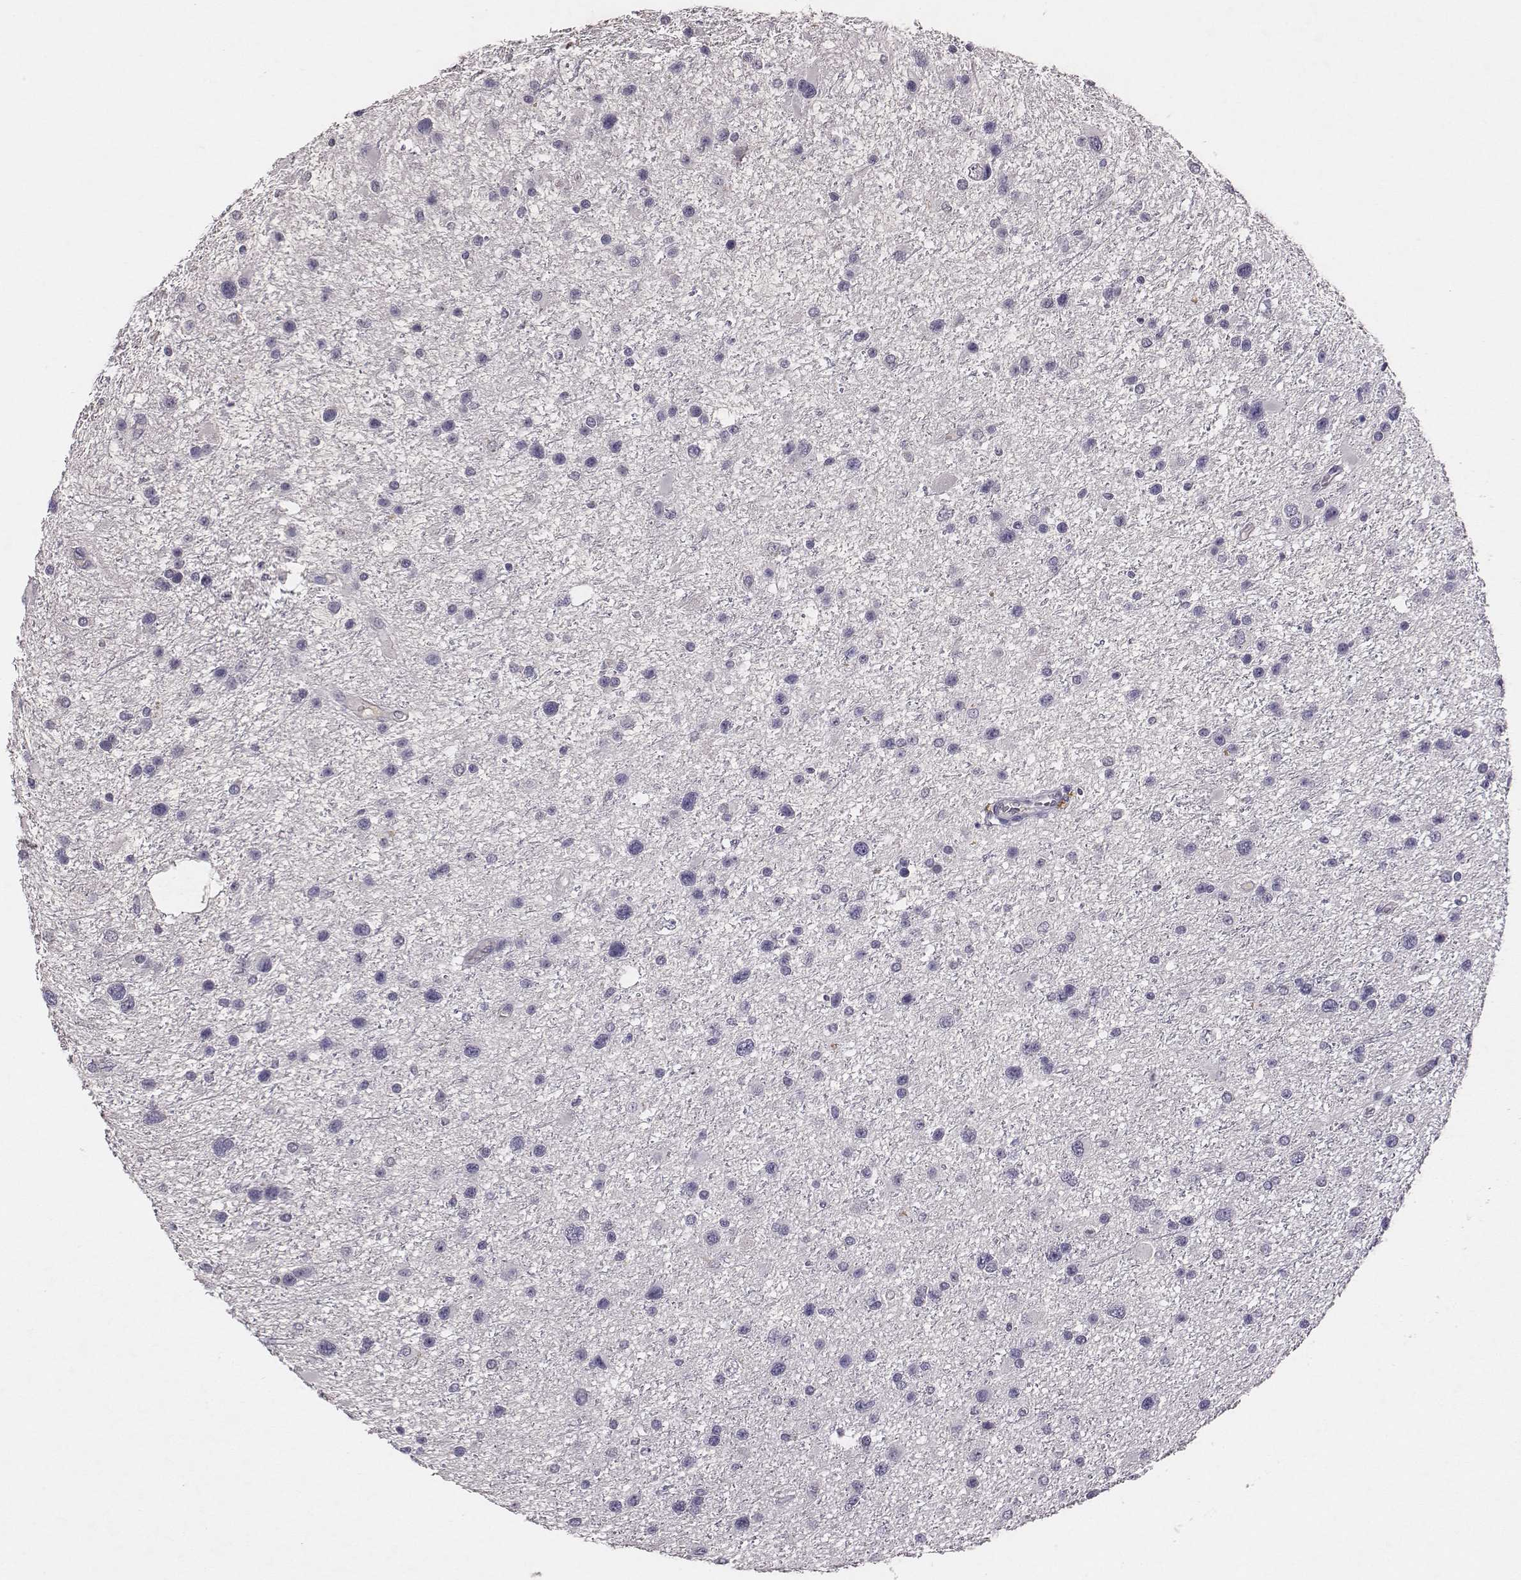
{"staining": {"intensity": "negative", "quantity": "none", "location": "none"}, "tissue": "glioma", "cell_type": "Tumor cells", "image_type": "cancer", "snomed": [{"axis": "morphology", "description": "Glioma, malignant, Low grade"}, {"axis": "topography", "description": "Brain"}], "caption": "Photomicrograph shows no significant protein positivity in tumor cells of glioma. The staining was performed using DAB to visualize the protein expression in brown, while the nuclei were stained in blue with hematoxylin (Magnification: 20x).", "gene": "EN1", "patient": {"sex": "female", "age": 32}}